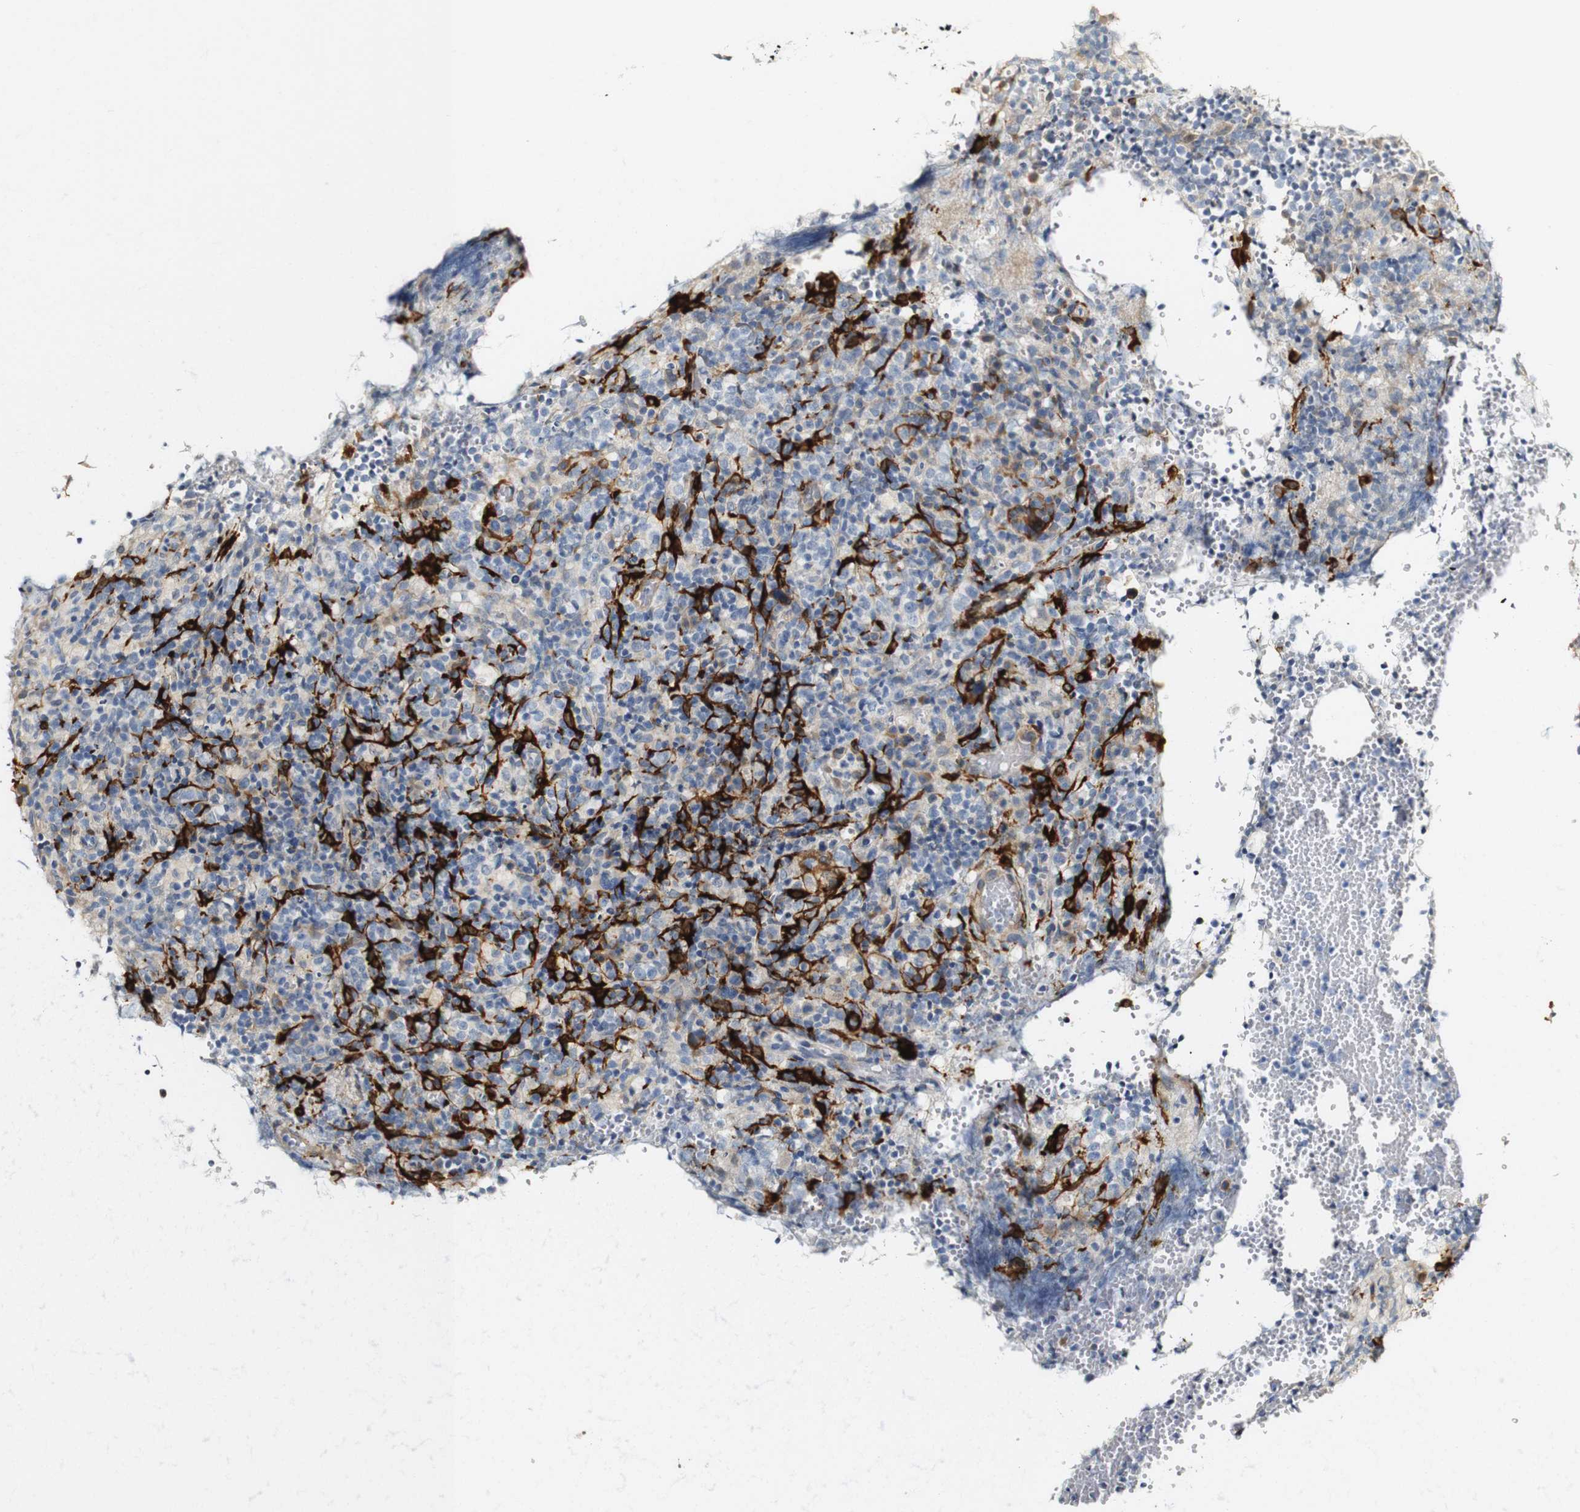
{"staining": {"intensity": "moderate", "quantity": "<25%", "location": "cytoplasmic/membranous"}, "tissue": "lymphoma", "cell_type": "Tumor cells", "image_type": "cancer", "snomed": [{"axis": "morphology", "description": "Malignant lymphoma, non-Hodgkin's type, High grade"}, {"axis": "topography", "description": "Lymph node"}], "caption": "This histopathology image displays immunohistochemistry staining of high-grade malignant lymphoma, non-Hodgkin's type, with low moderate cytoplasmic/membranous expression in about <25% of tumor cells.", "gene": "FMO3", "patient": {"sex": "female", "age": 76}}